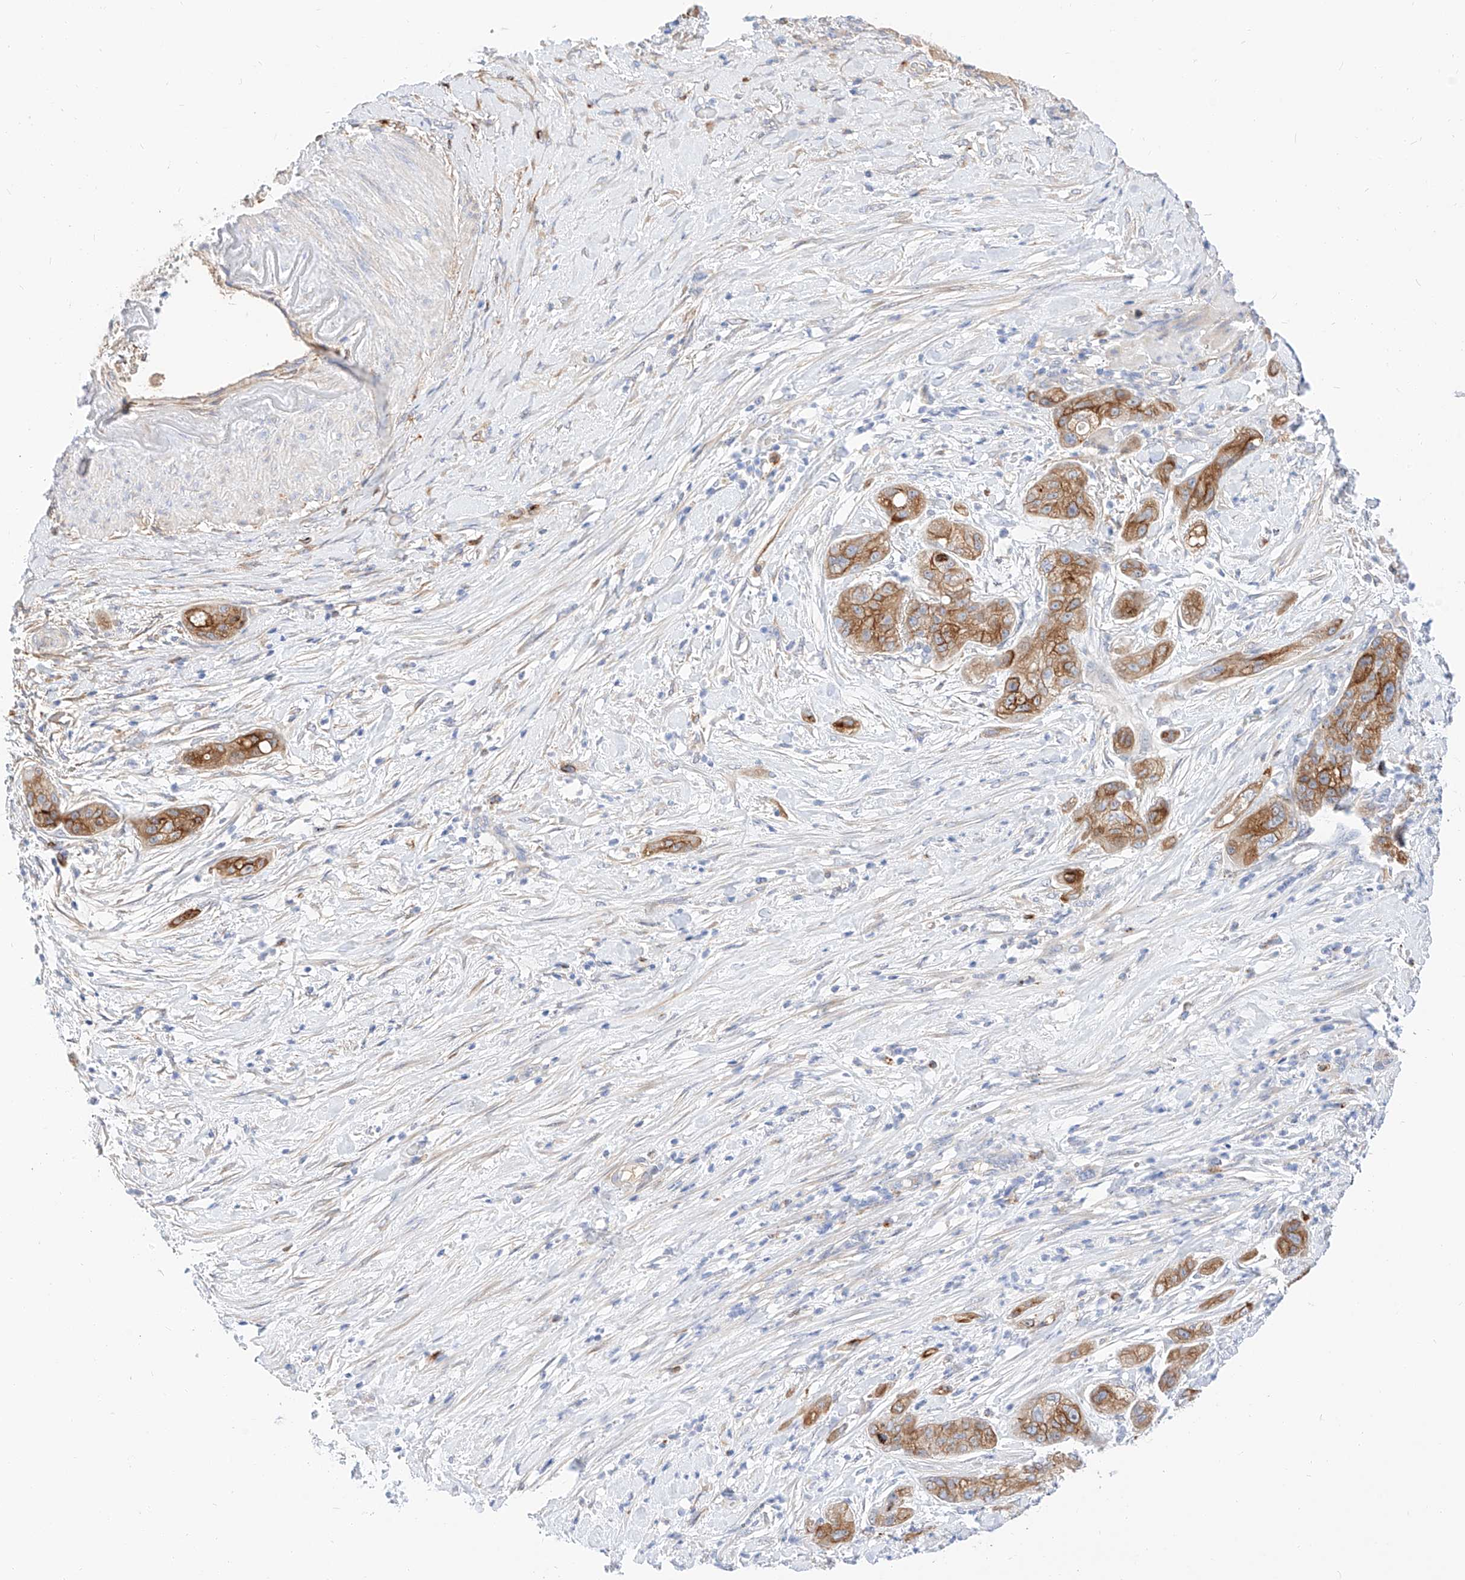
{"staining": {"intensity": "moderate", "quantity": ">75%", "location": "cytoplasmic/membranous"}, "tissue": "pancreatic cancer", "cell_type": "Tumor cells", "image_type": "cancer", "snomed": [{"axis": "morphology", "description": "Adenocarcinoma, NOS"}, {"axis": "topography", "description": "Pancreas"}], "caption": "A histopathology image of pancreatic cancer (adenocarcinoma) stained for a protein reveals moderate cytoplasmic/membranous brown staining in tumor cells.", "gene": "MAP7", "patient": {"sex": "female", "age": 78}}